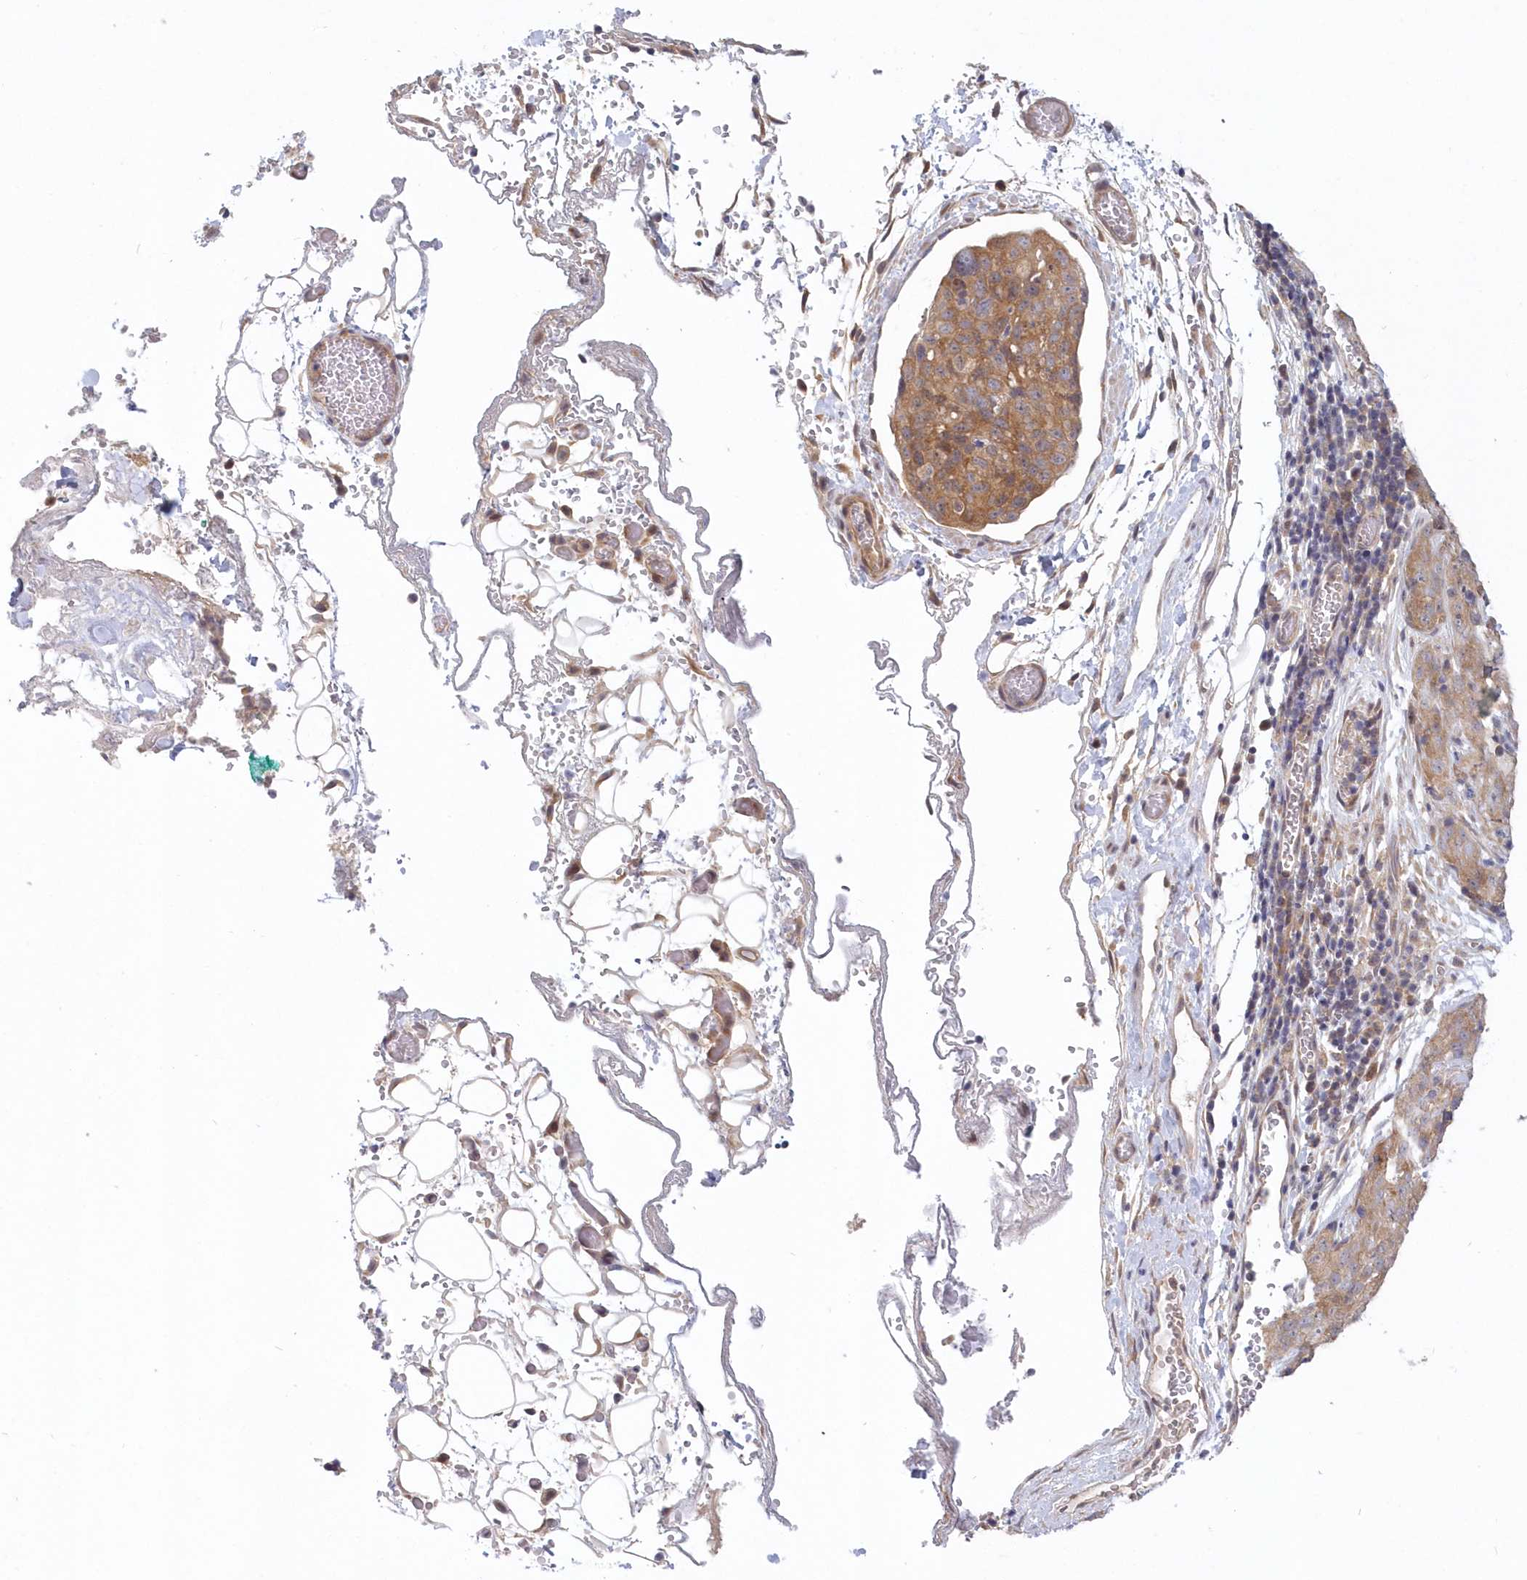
{"staining": {"intensity": "moderate", "quantity": ">75%", "location": "cytoplasmic/membranous"}, "tissue": "stomach cancer", "cell_type": "Tumor cells", "image_type": "cancer", "snomed": [{"axis": "morphology", "description": "Normal tissue, NOS"}, {"axis": "morphology", "description": "Adenocarcinoma, NOS"}, {"axis": "topography", "description": "Lymph node"}, {"axis": "topography", "description": "Stomach"}], "caption": "This is an image of immunohistochemistry (IHC) staining of stomach adenocarcinoma, which shows moderate expression in the cytoplasmic/membranous of tumor cells.", "gene": "KATNA1", "patient": {"sex": "male", "age": 48}}